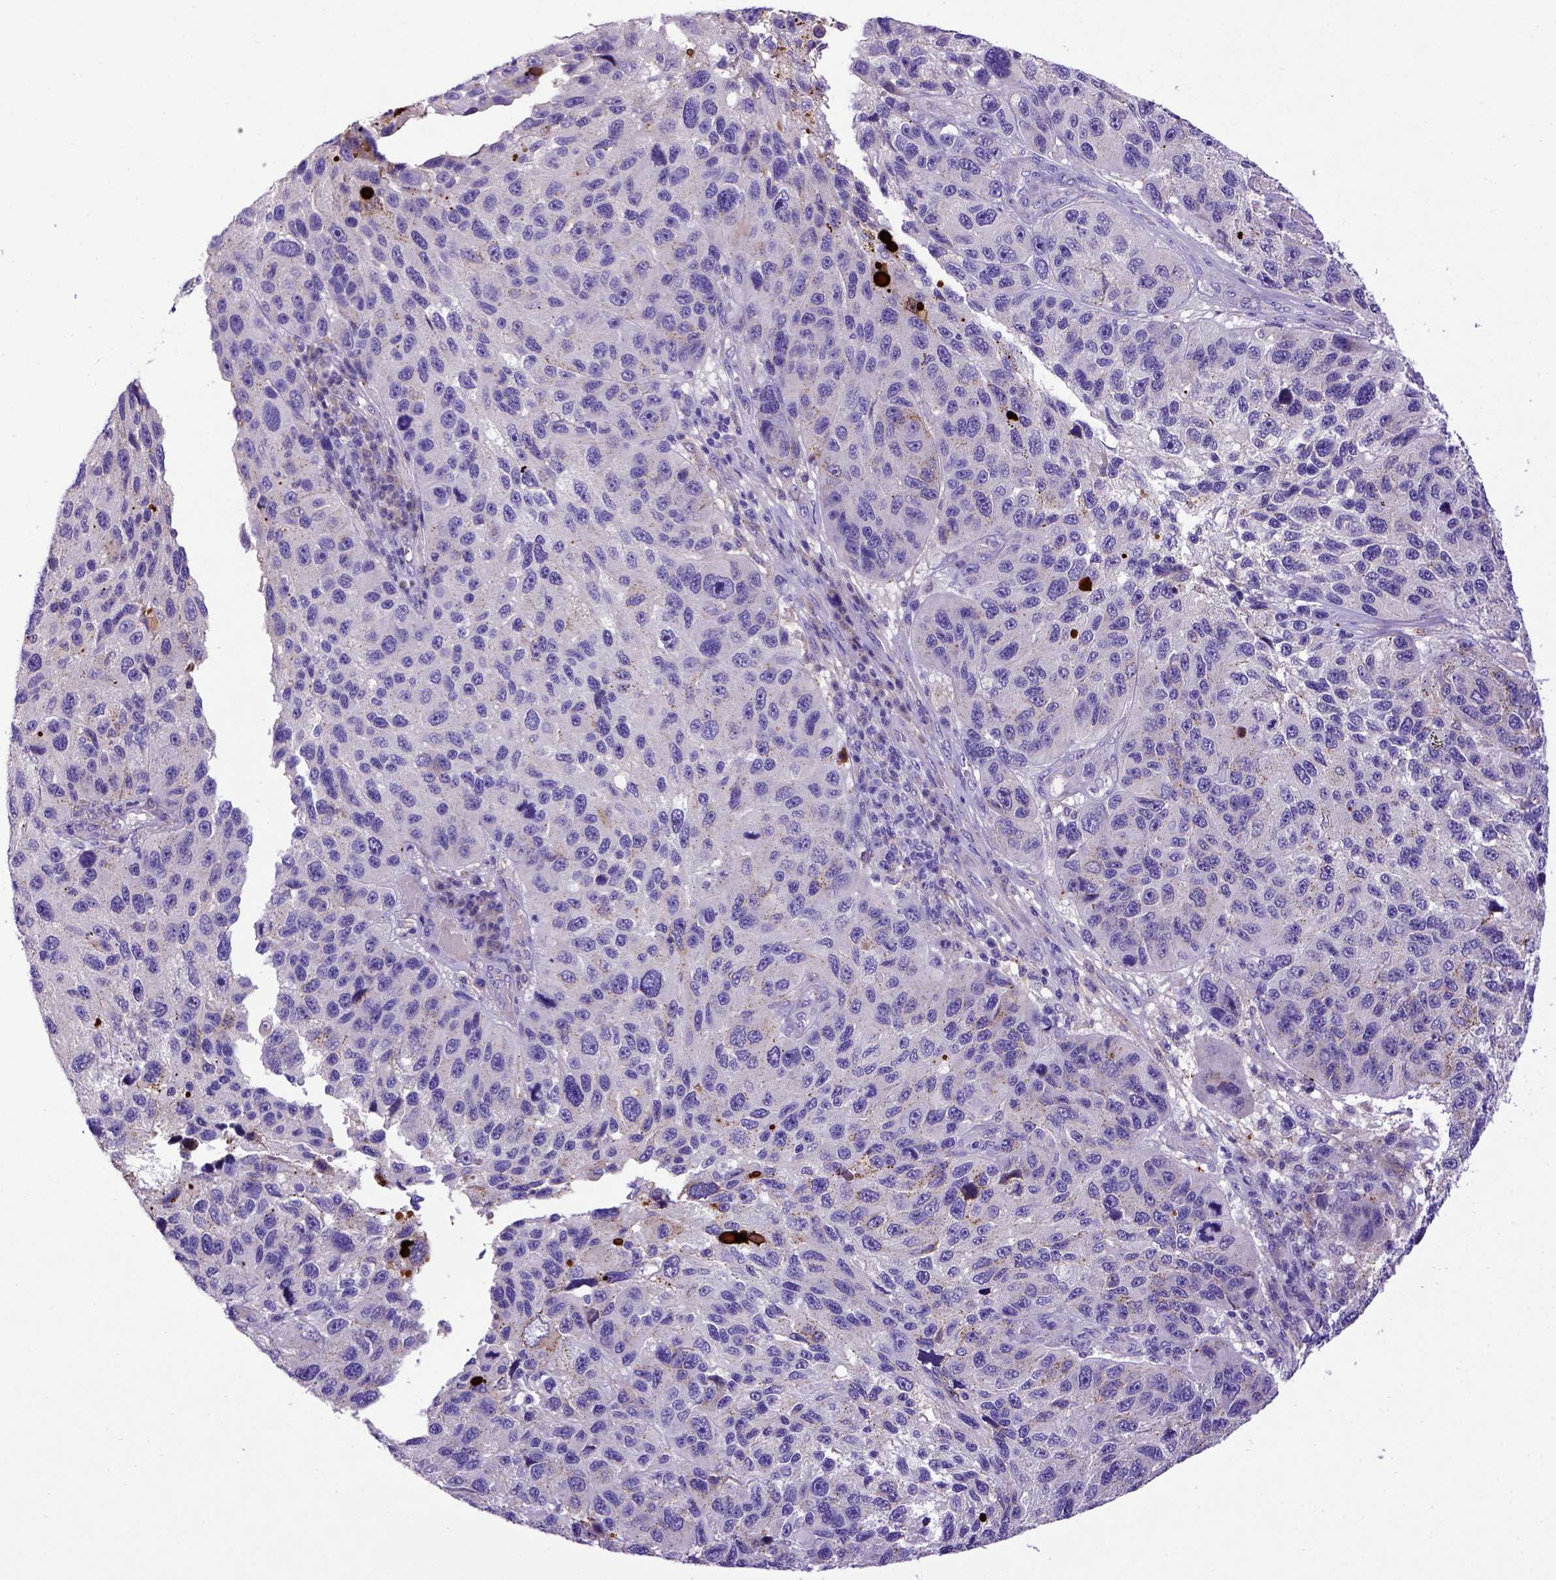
{"staining": {"intensity": "negative", "quantity": "none", "location": "none"}, "tissue": "melanoma", "cell_type": "Tumor cells", "image_type": "cancer", "snomed": [{"axis": "morphology", "description": "Malignant melanoma, NOS"}, {"axis": "topography", "description": "Skin"}], "caption": "There is no significant positivity in tumor cells of melanoma.", "gene": "ADAM12", "patient": {"sex": "male", "age": 53}}